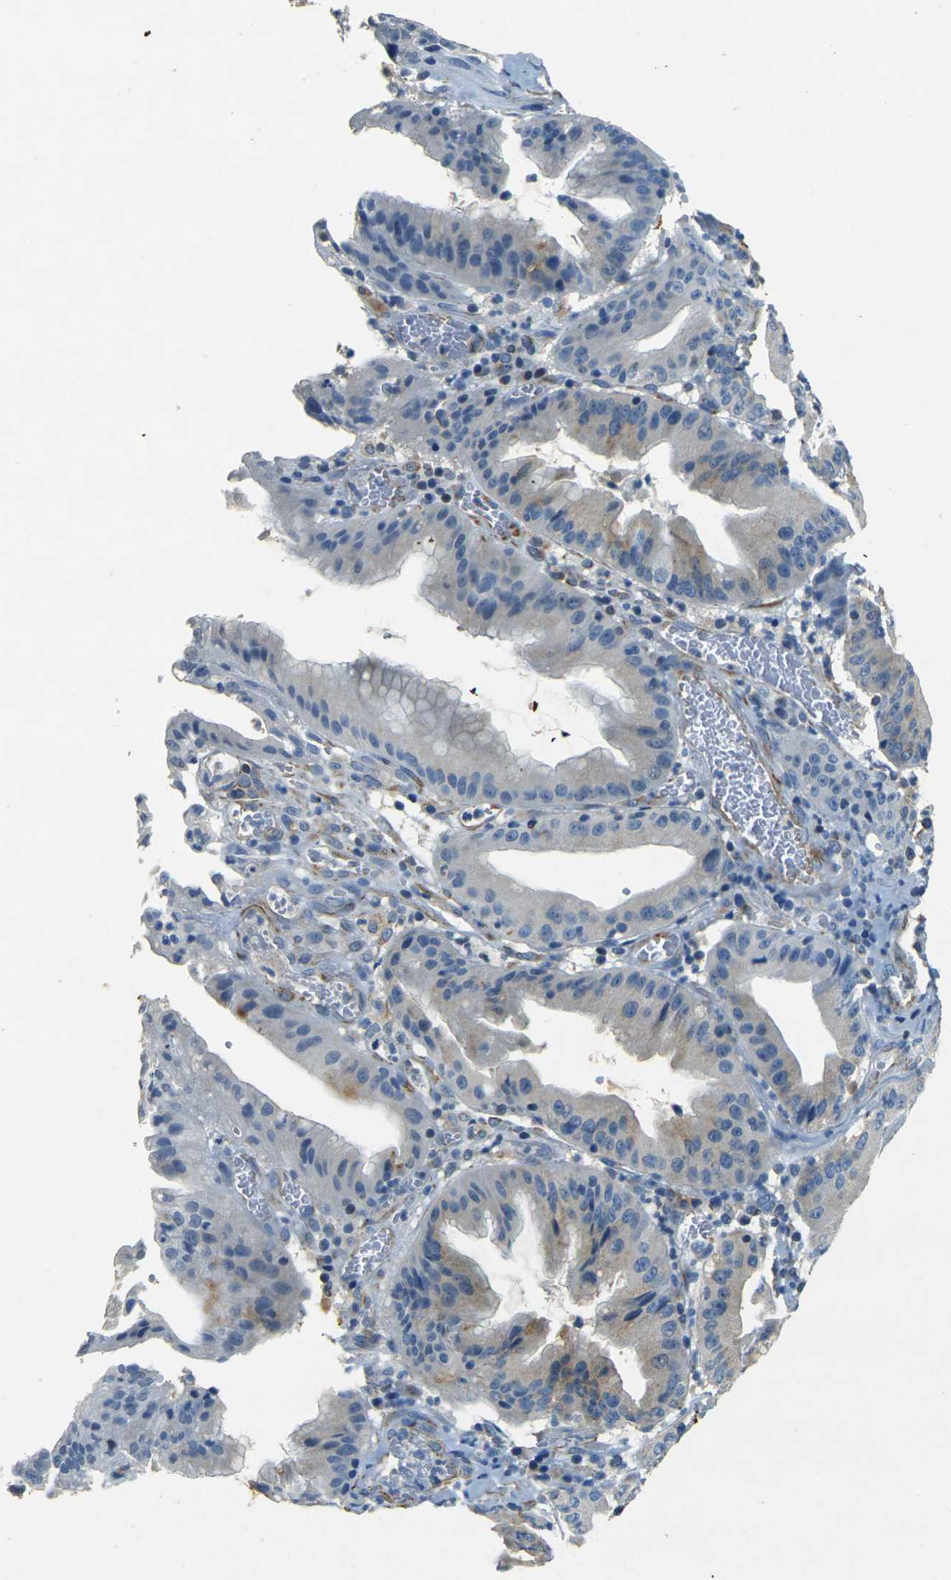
{"staining": {"intensity": "weak", "quantity": "<25%", "location": "cytoplasmic/membranous"}, "tissue": "stomach cancer", "cell_type": "Tumor cells", "image_type": "cancer", "snomed": [{"axis": "morphology", "description": "Normal tissue, NOS"}, {"axis": "morphology", "description": "Adenocarcinoma, NOS"}, {"axis": "topography", "description": "Stomach"}], "caption": "An immunohistochemistry (IHC) photomicrograph of stomach cancer (adenocarcinoma) is shown. There is no staining in tumor cells of stomach cancer (adenocarcinoma). (Brightfield microscopy of DAB immunohistochemistry (IHC) at high magnification).", "gene": "SORT1", "patient": {"sex": "male", "age": 48}}